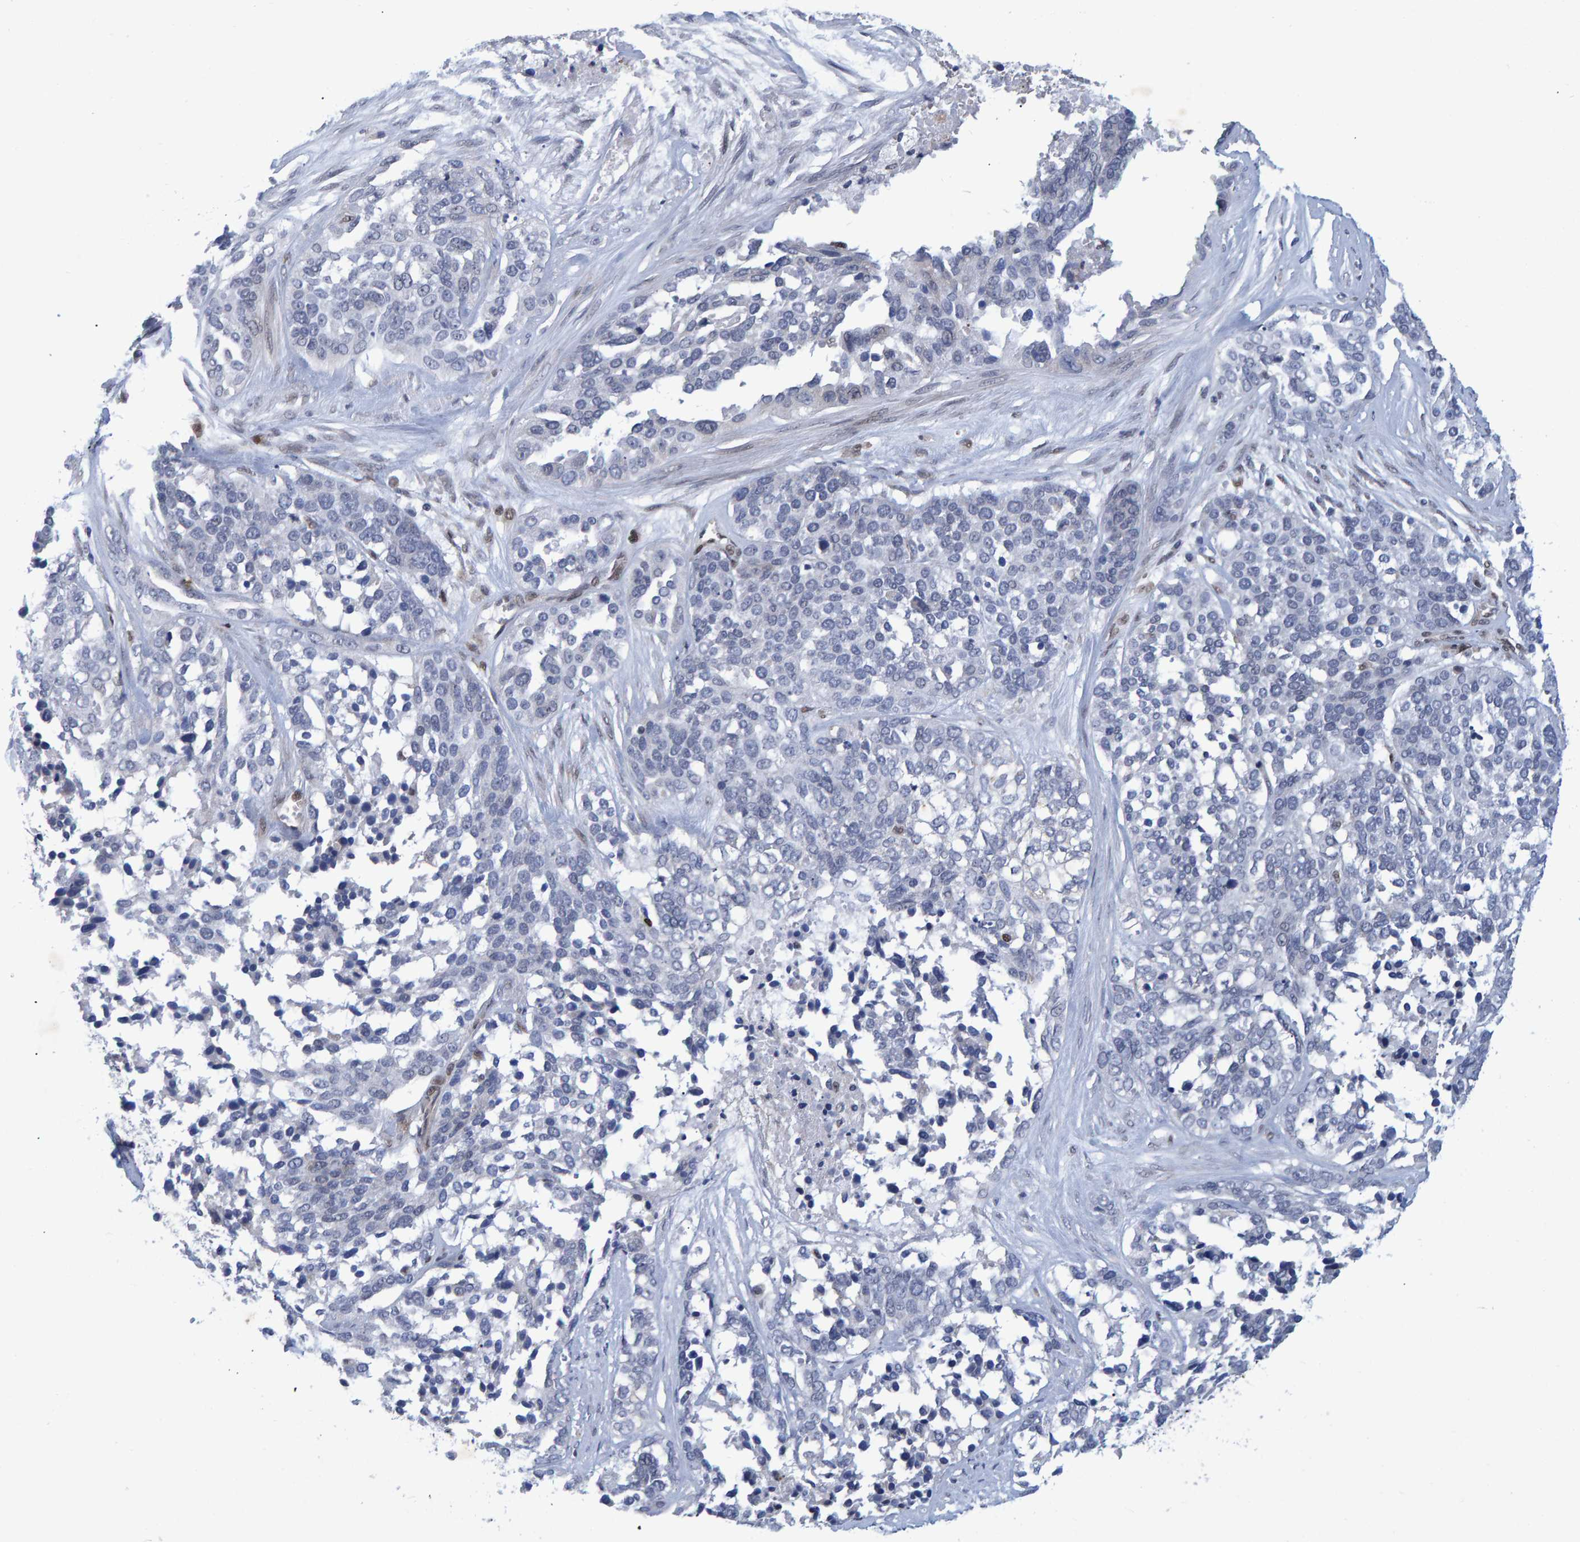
{"staining": {"intensity": "negative", "quantity": "none", "location": "none"}, "tissue": "ovarian cancer", "cell_type": "Tumor cells", "image_type": "cancer", "snomed": [{"axis": "morphology", "description": "Cystadenocarcinoma, serous, NOS"}, {"axis": "topography", "description": "Ovary"}], "caption": "A histopathology image of human ovarian serous cystadenocarcinoma is negative for staining in tumor cells.", "gene": "QKI", "patient": {"sex": "female", "age": 44}}